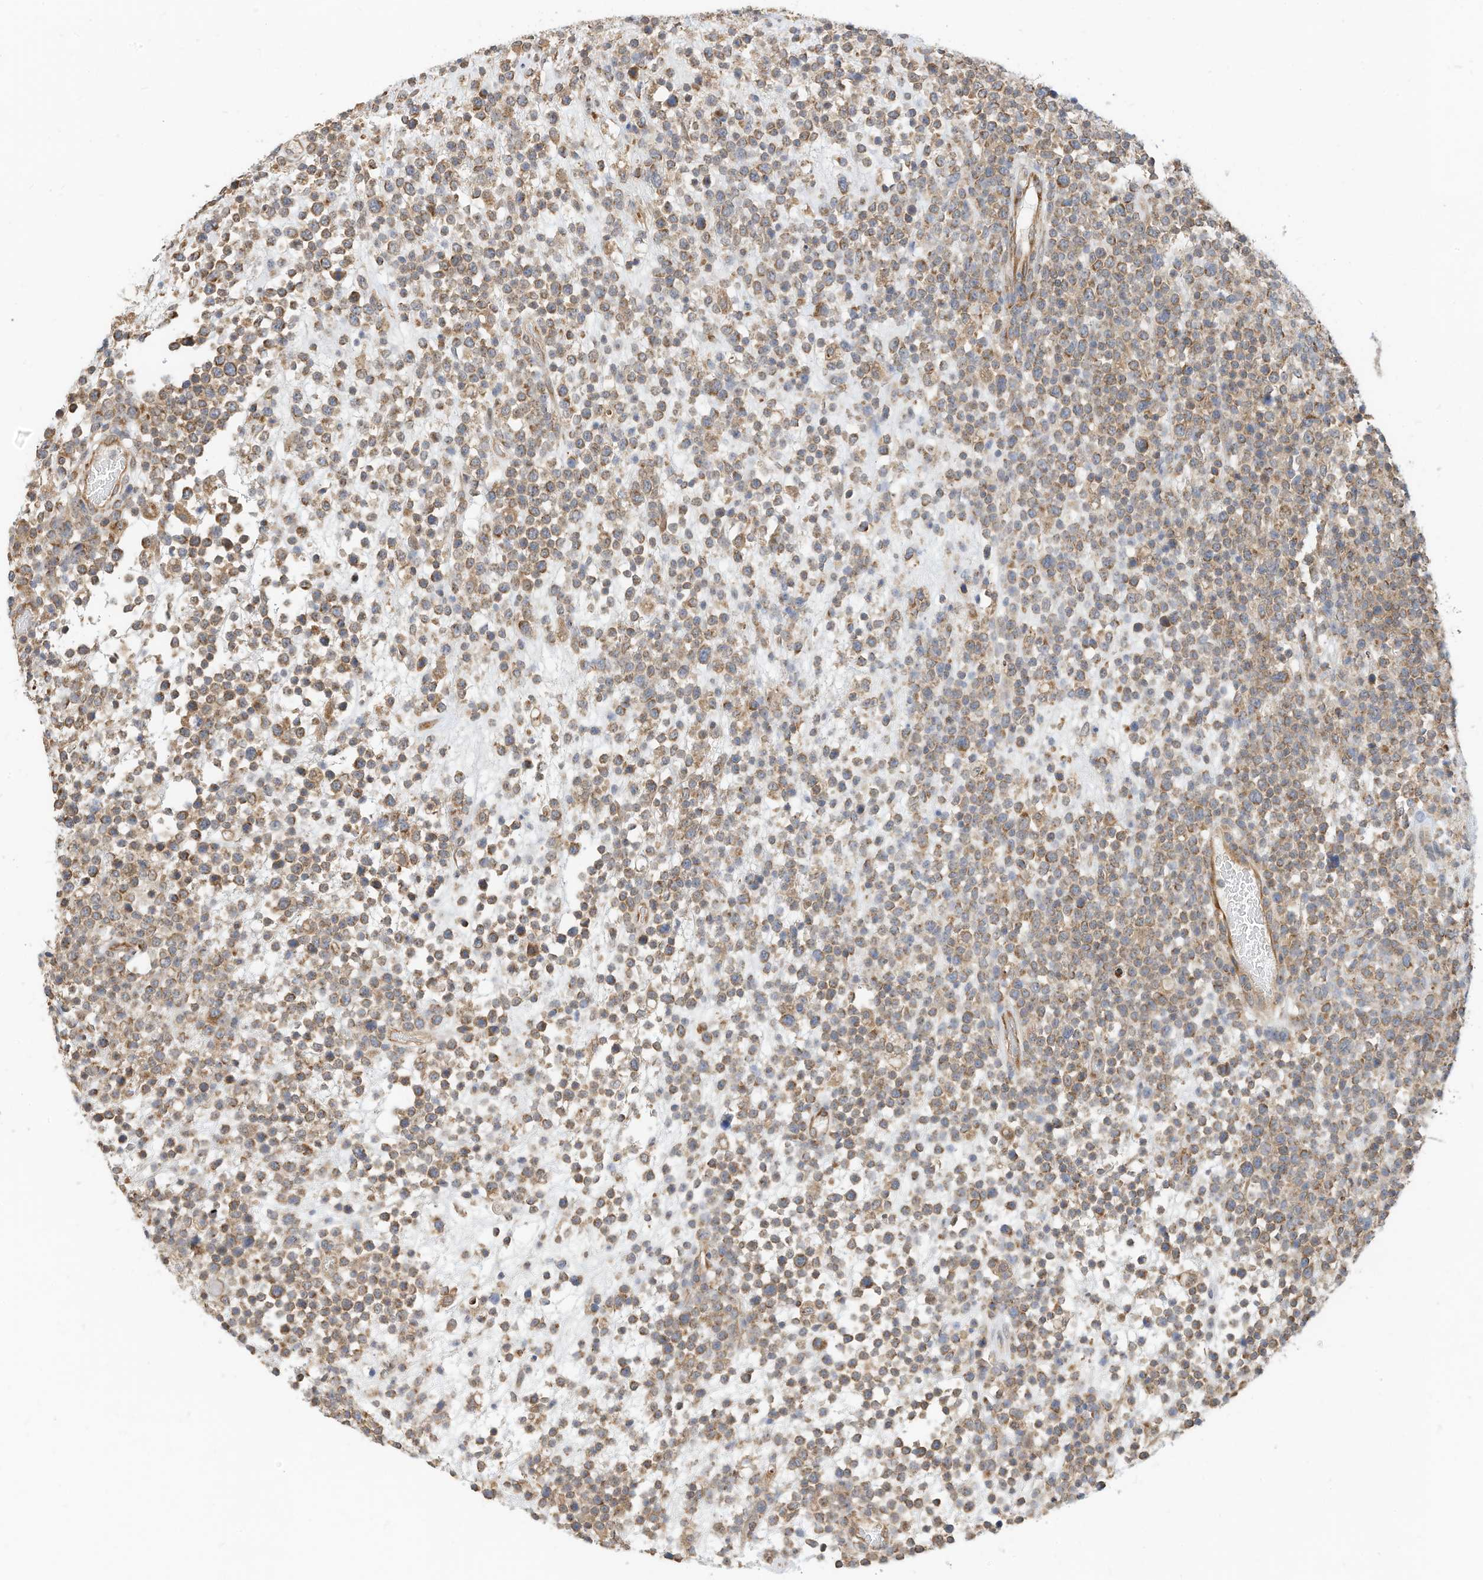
{"staining": {"intensity": "moderate", "quantity": "25%-75%", "location": "cytoplasmic/membranous"}, "tissue": "lymphoma", "cell_type": "Tumor cells", "image_type": "cancer", "snomed": [{"axis": "morphology", "description": "Malignant lymphoma, non-Hodgkin's type, High grade"}, {"axis": "topography", "description": "Colon"}], "caption": "A brown stain labels moderate cytoplasmic/membranous staining of a protein in human lymphoma tumor cells.", "gene": "METTL6", "patient": {"sex": "female", "age": 53}}